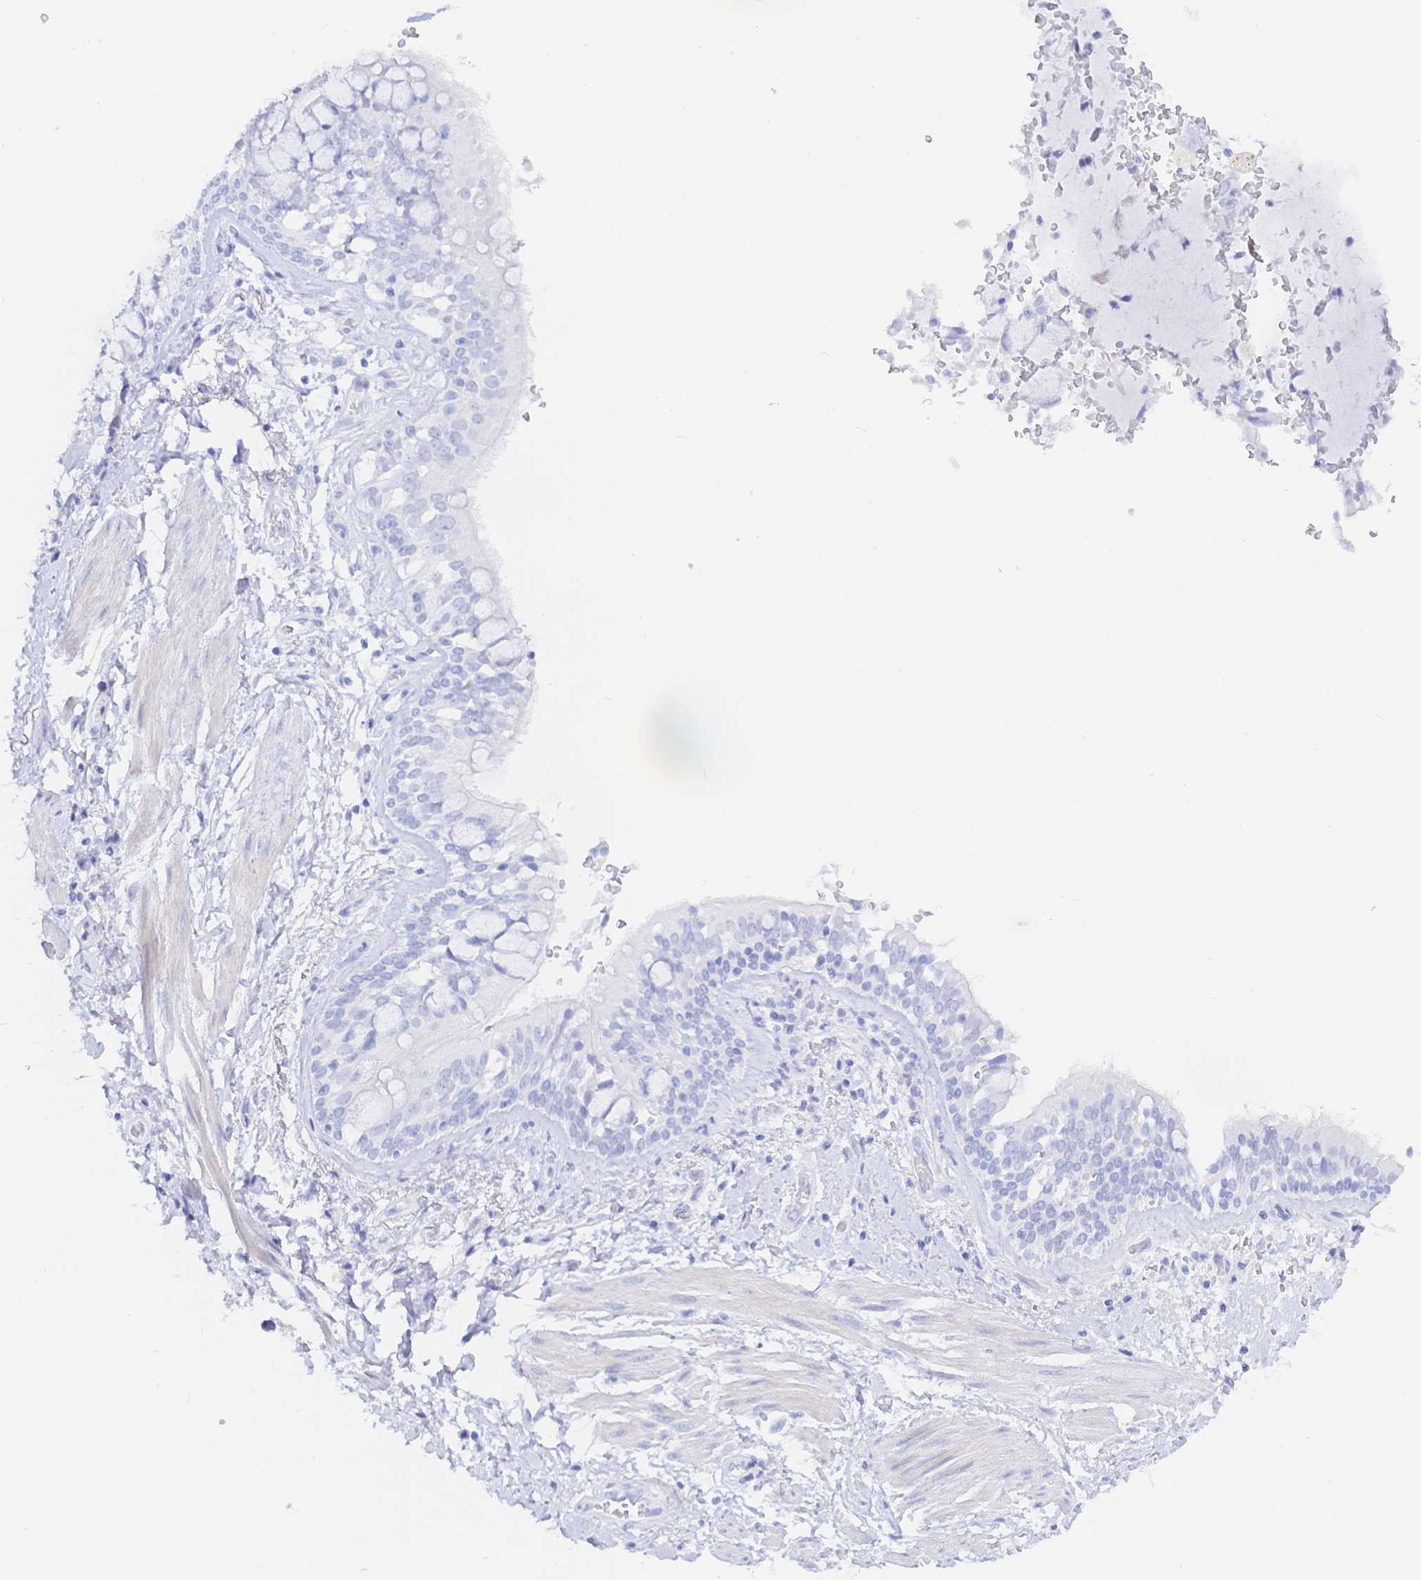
{"staining": {"intensity": "negative", "quantity": "none", "location": "none"}, "tissue": "adipose tissue", "cell_type": "Adipocytes", "image_type": "normal", "snomed": [{"axis": "morphology", "description": "Normal tissue, NOS"}, {"axis": "morphology", "description": "Degeneration, NOS"}, {"axis": "topography", "description": "Cartilage tissue"}, {"axis": "topography", "description": "Lung"}], "caption": "Protein analysis of normal adipose tissue demonstrates no significant expression in adipocytes. (Immunohistochemistry, brightfield microscopy, high magnification).", "gene": "KCNH6", "patient": {"sex": "female", "age": 61}}